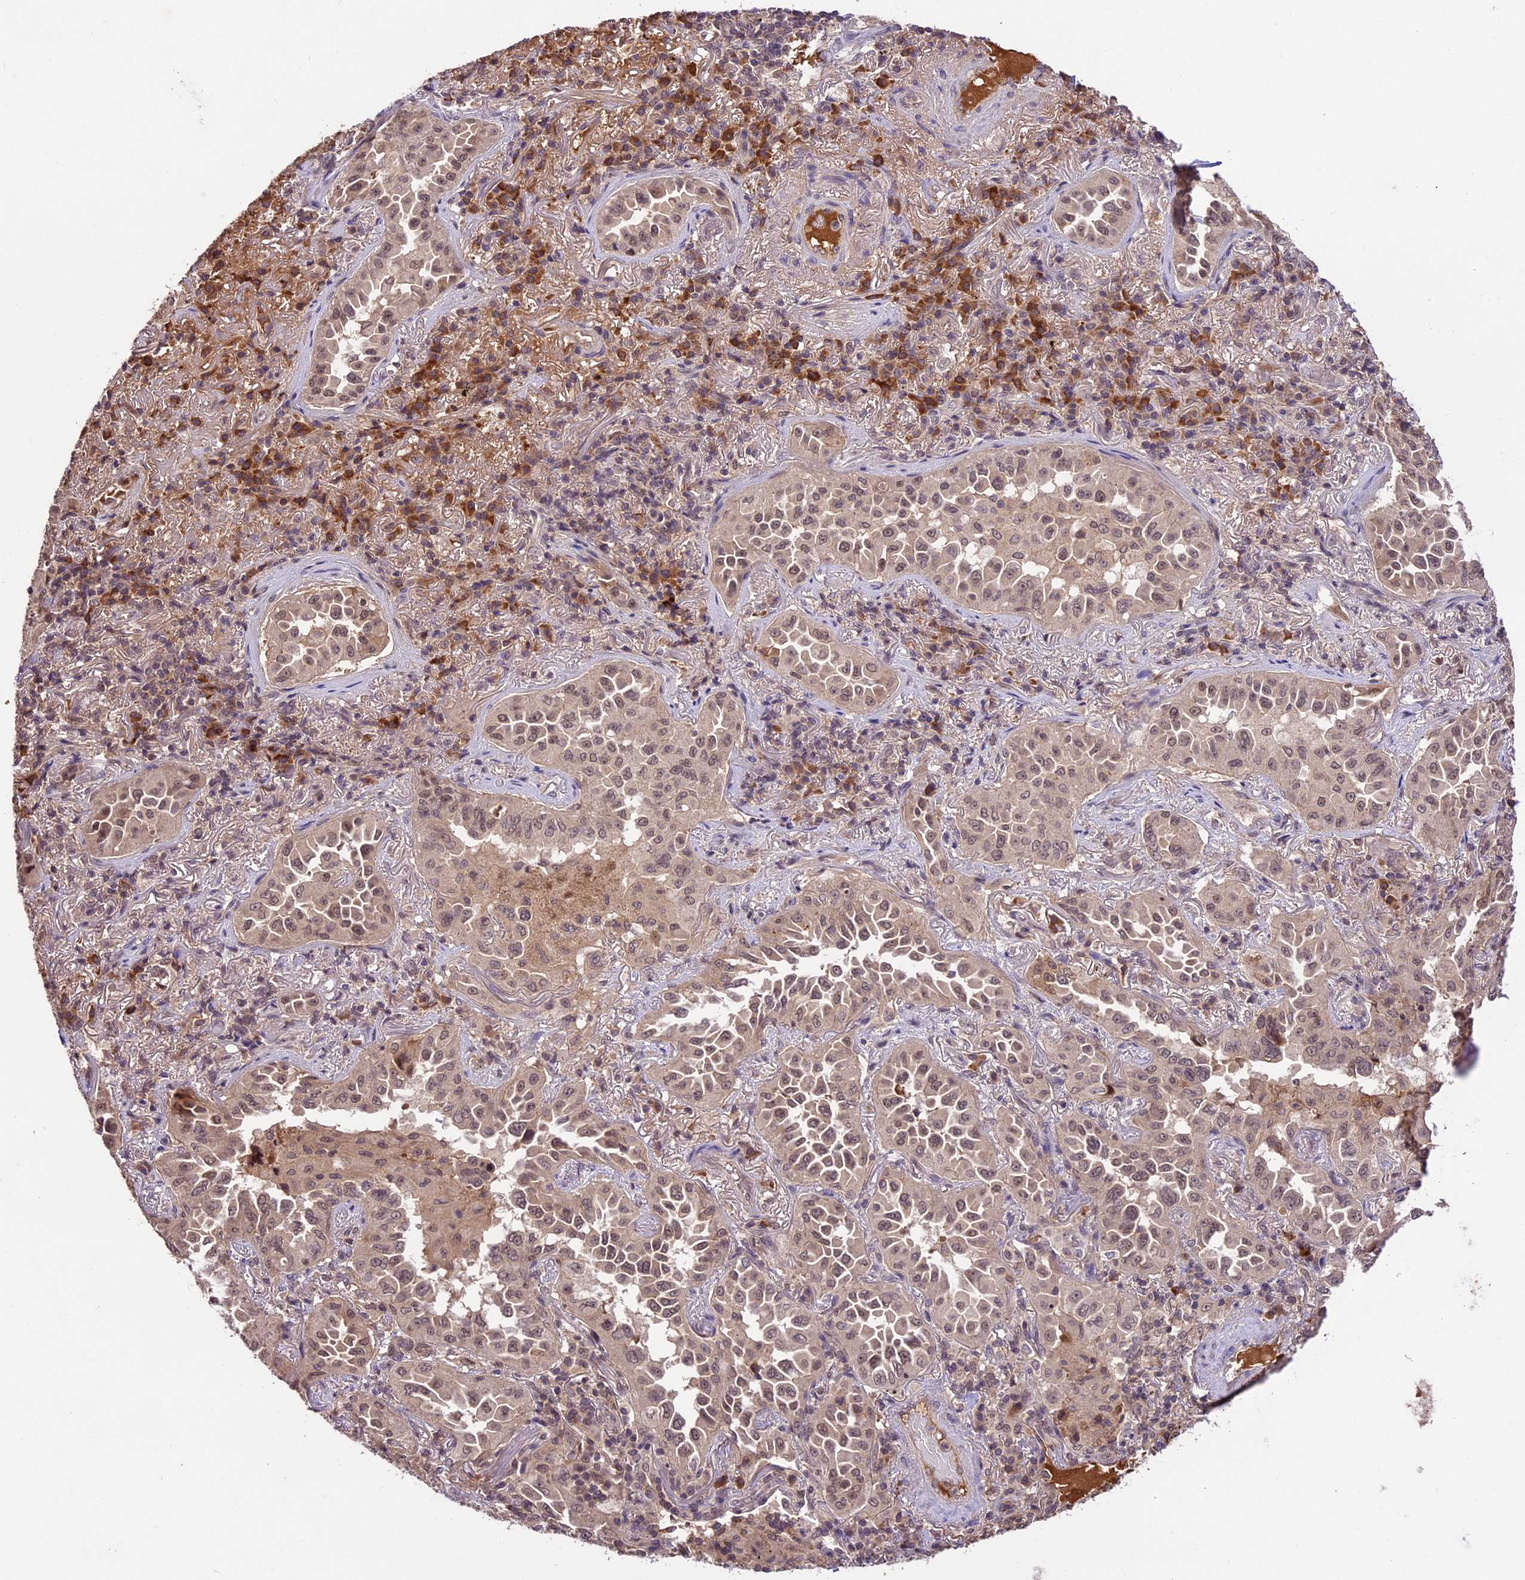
{"staining": {"intensity": "weak", "quantity": ">75%", "location": "cytoplasmic/membranous,nuclear"}, "tissue": "lung cancer", "cell_type": "Tumor cells", "image_type": "cancer", "snomed": [{"axis": "morphology", "description": "Adenocarcinoma, NOS"}, {"axis": "topography", "description": "Lung"}], "caption": "Adenocarcinoma (lung) stained with a protein marker exhibits weak staining in tumor cells.", "gene": "ATP10A", "patient": {"sex": "female", "age": 69}}